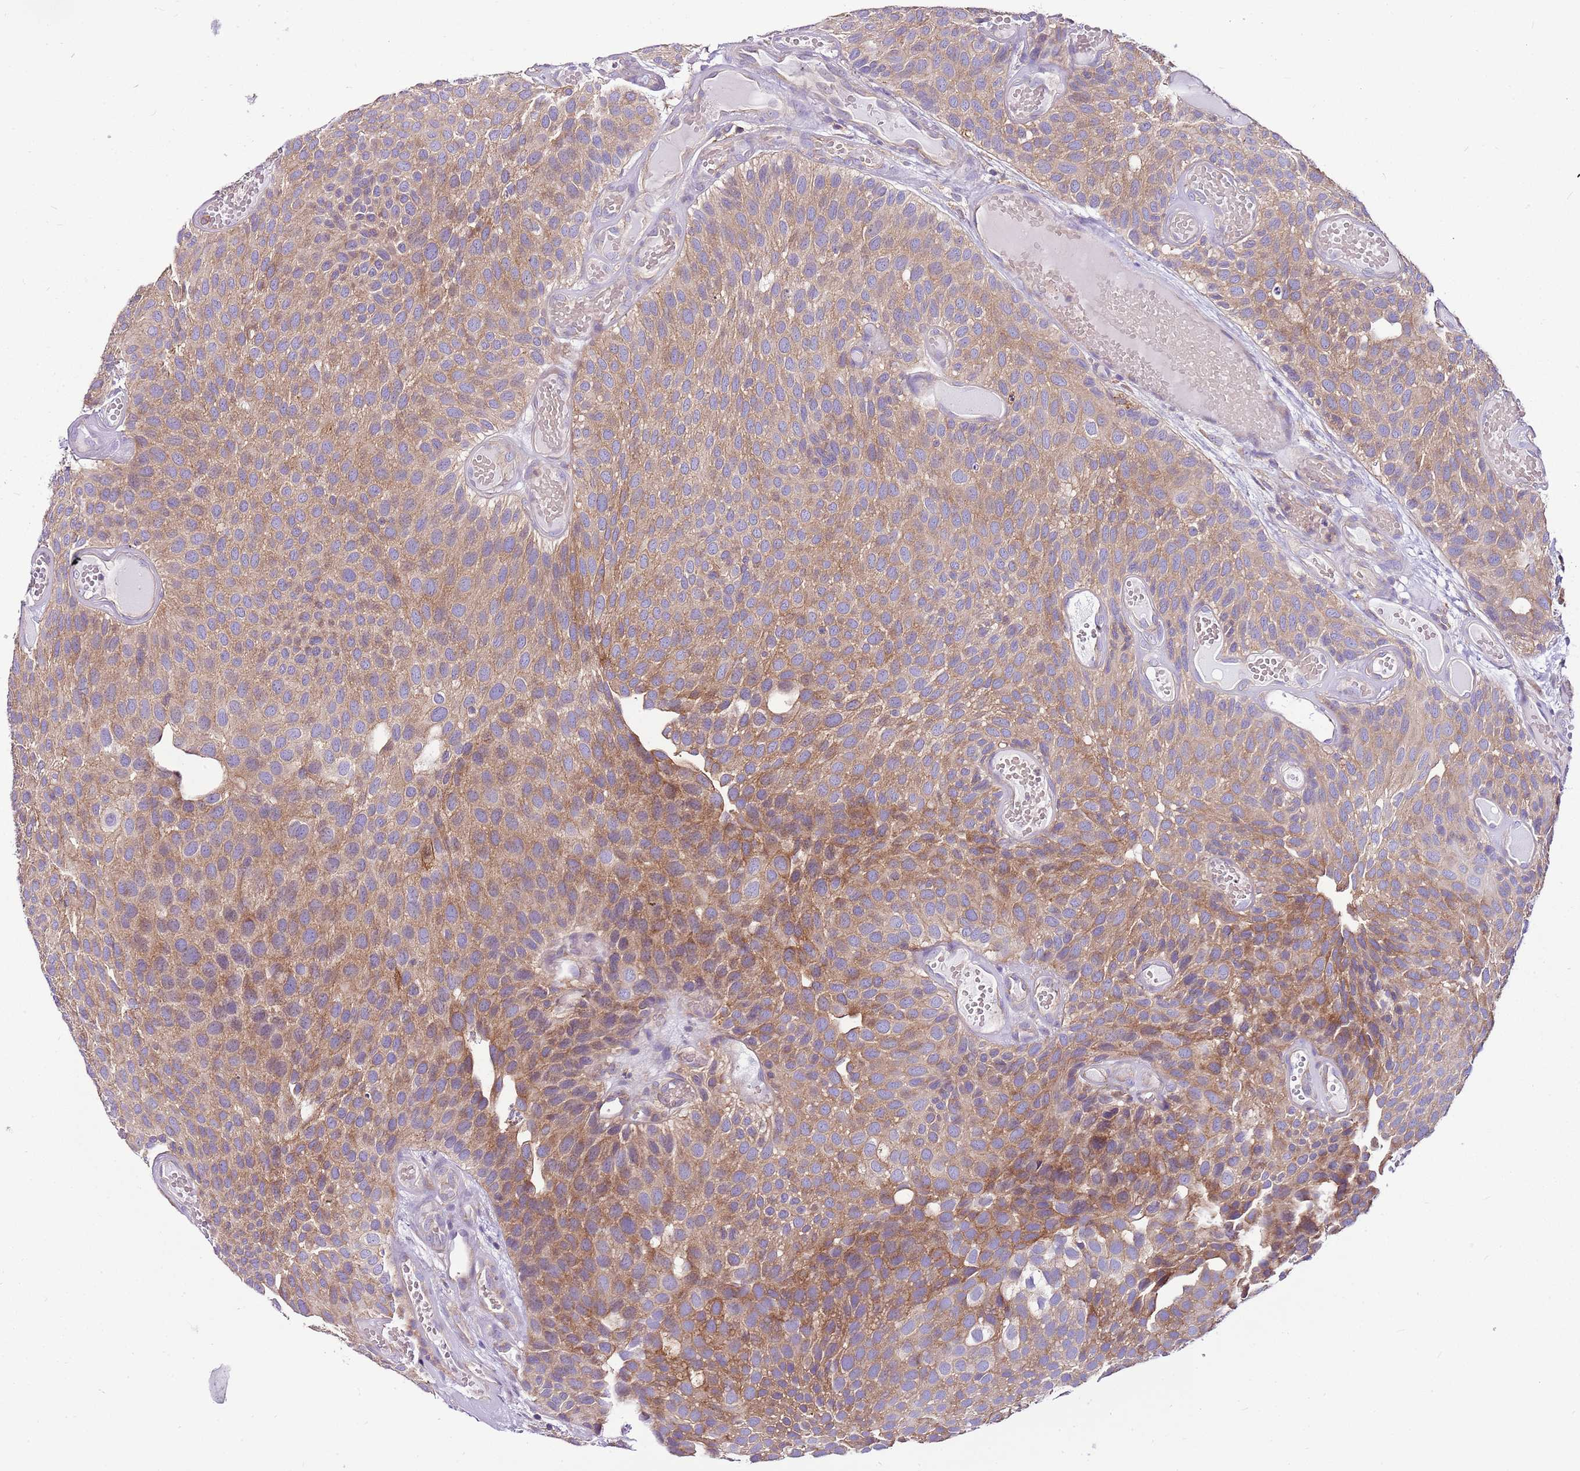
{"staining": {"intensity": "moderate", "quantity": "25%-75%", "location": "cytoplasmic/membranous"}, "tissue": "urothelial cancer", "cell_type": "Tumor cells", "image_type": "cancer", "snomed": [{"axis": "morphology", "description": "Urothelial carcinoma, Low grade"}, {"axis": "topography", "description": "Urinary bladder"}], "caption": "Protein staining reveals moderate cytoplasmic/membranous expression in approximately 25%-75% of tumor cells in urothelial carcinoma (low-grade). The protein of interest is stained brown, and the nuclei are stained in blue (DAB IHC with brightfield microscopy, high magnification).", "gene": "ATXN2L", "patient": {"sex": "male", "age": 89}}